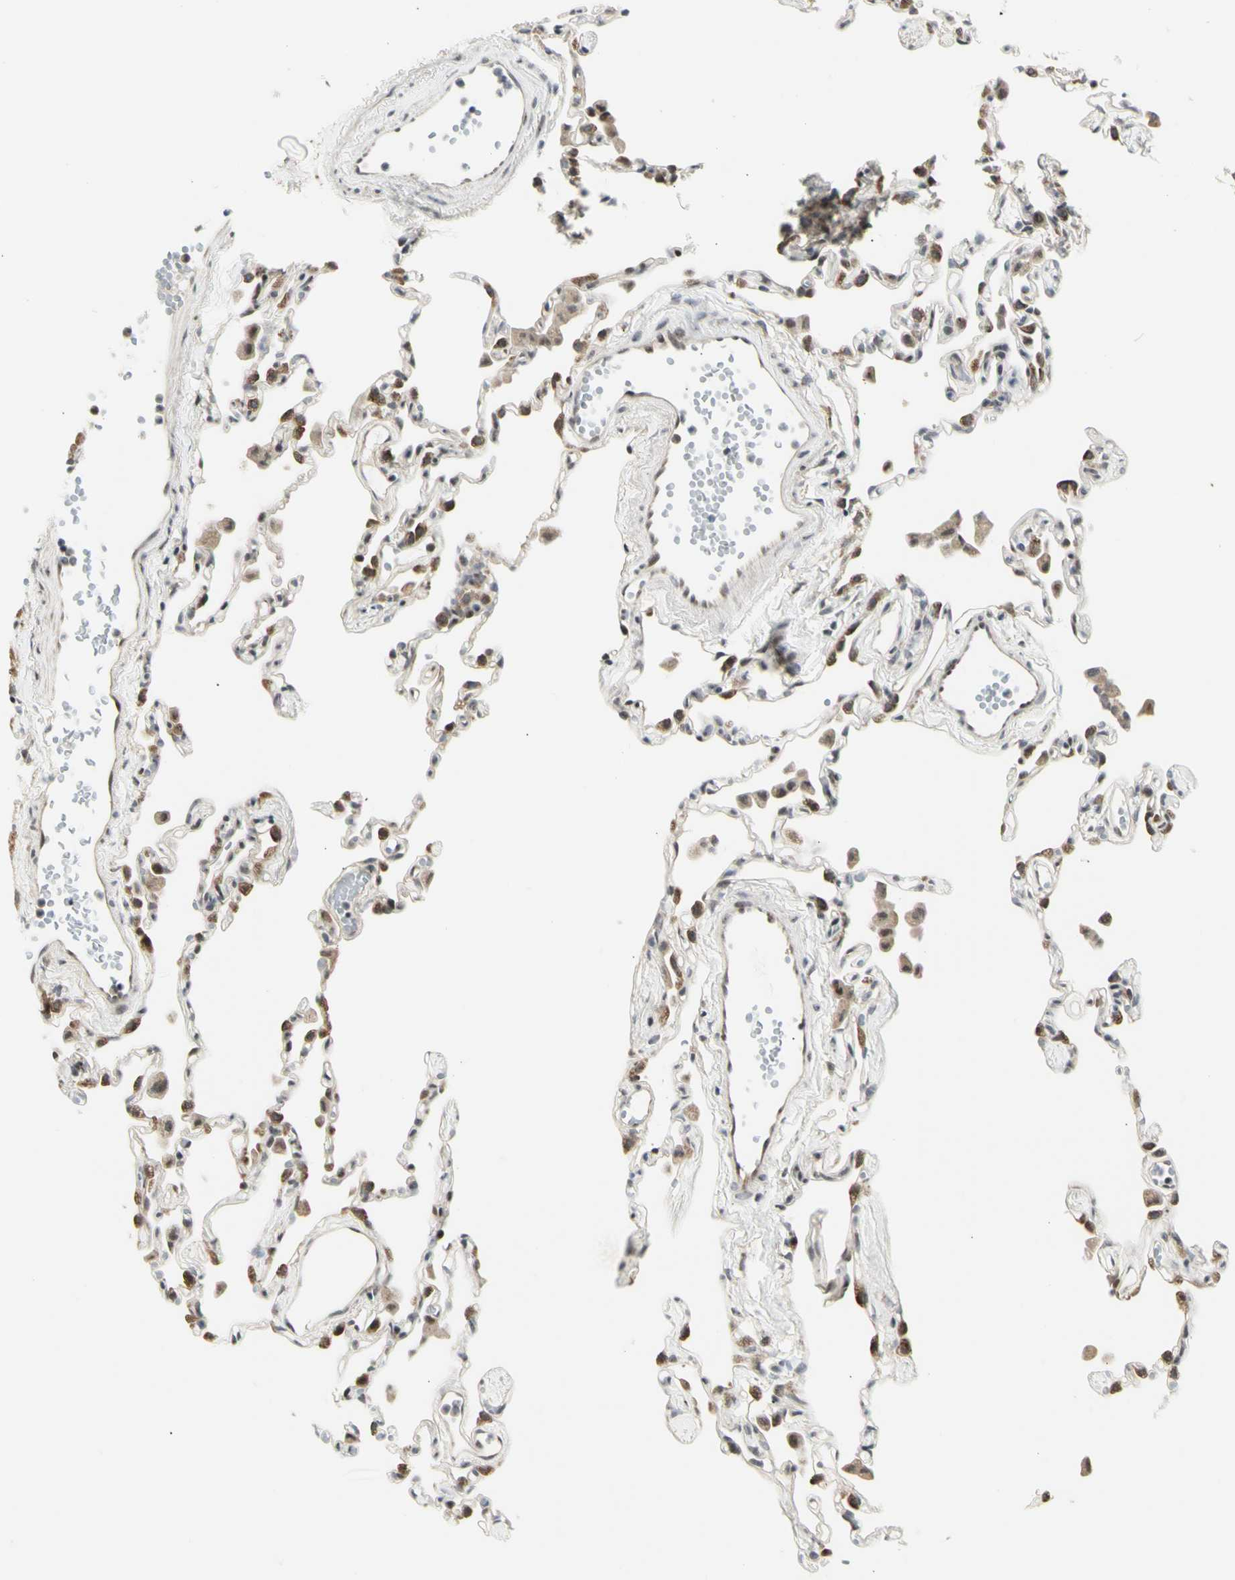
{"staining": {"intensity": "weak", "quantity": "25%-75%", "location": "cytoplasmic/membranous"}, "tissue": "lung", "cell_type": "Alveolar cells", "image_type": "normal", "snomed": [{"axis": "morphology", "description": "Normal tissue, NOS"}, {"axis": "topography", "description": "Lung"}], "caption": "Protein expression analysis of benign lung shows weak cytoplasmic/membranous staining in approximately 25%-75% of alveolar cells. (DAB (3,3'-diaminobenzidine) IHC, brown staining for protein, blue staining for nuclei).", "gene": "DHRS7B", "patient": {"sex": "female", "age": 49}}